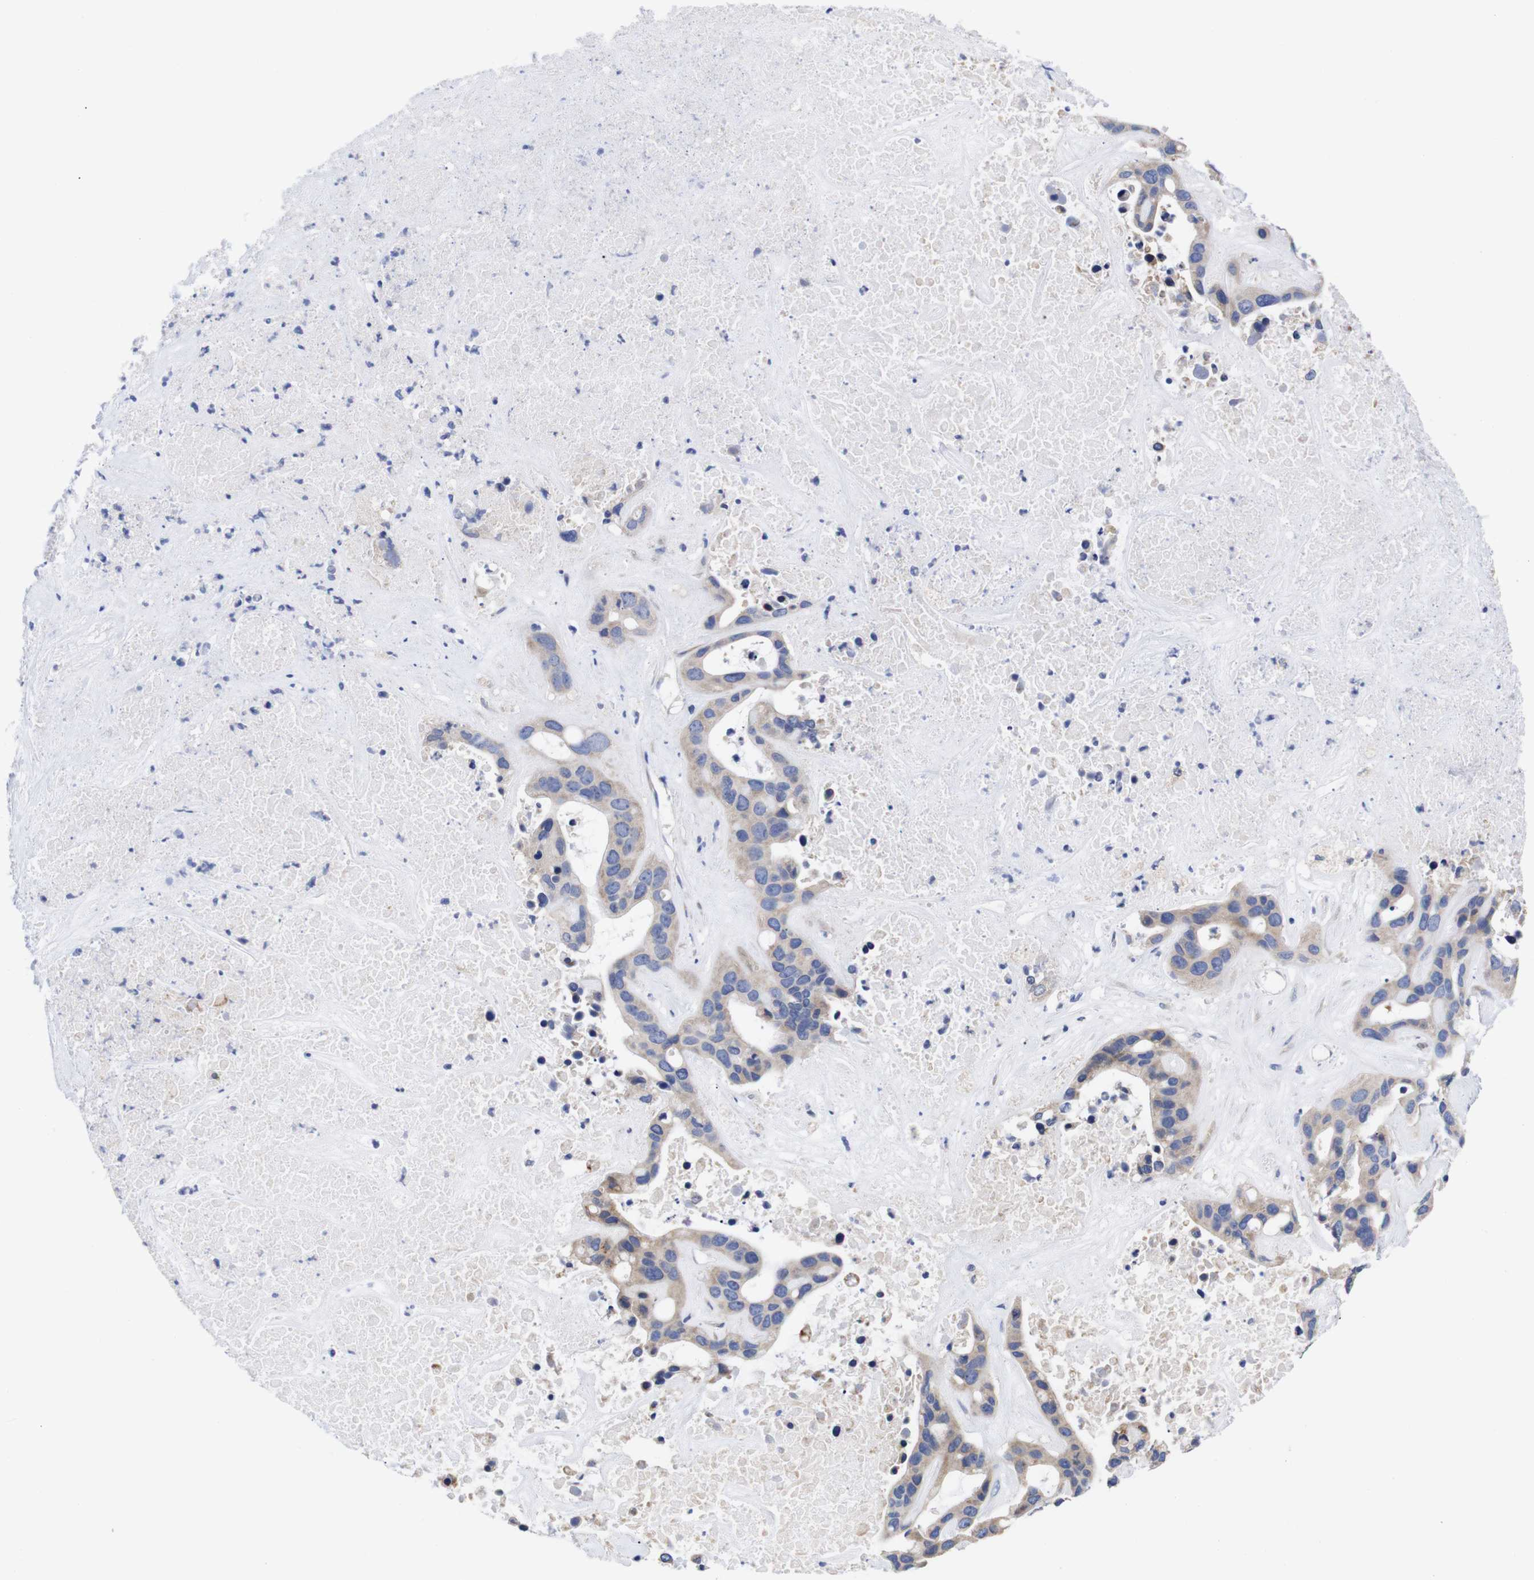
{"staining": {"intensity": "weak", "quantity": "25%-75%", "location": "cytoplasmic/membranous"}, "tissue": "liver cancer", "cell_type": "Tumor cells", "image_type": "cancer", "snomed": [{"axis": "morphology", "description": "Cholangiocarcinoma"}, {"axis": "topography", "description": "Liver"}], "caption": "This micrograph displays IHC staining of human liver cholangiocarcinoma, with low weak cytoplasmic/membranous positivity in approximately 25%-75% of tumor cells.", "gene": "OPN3", "patient": {"sex": "female", "age": 65}}